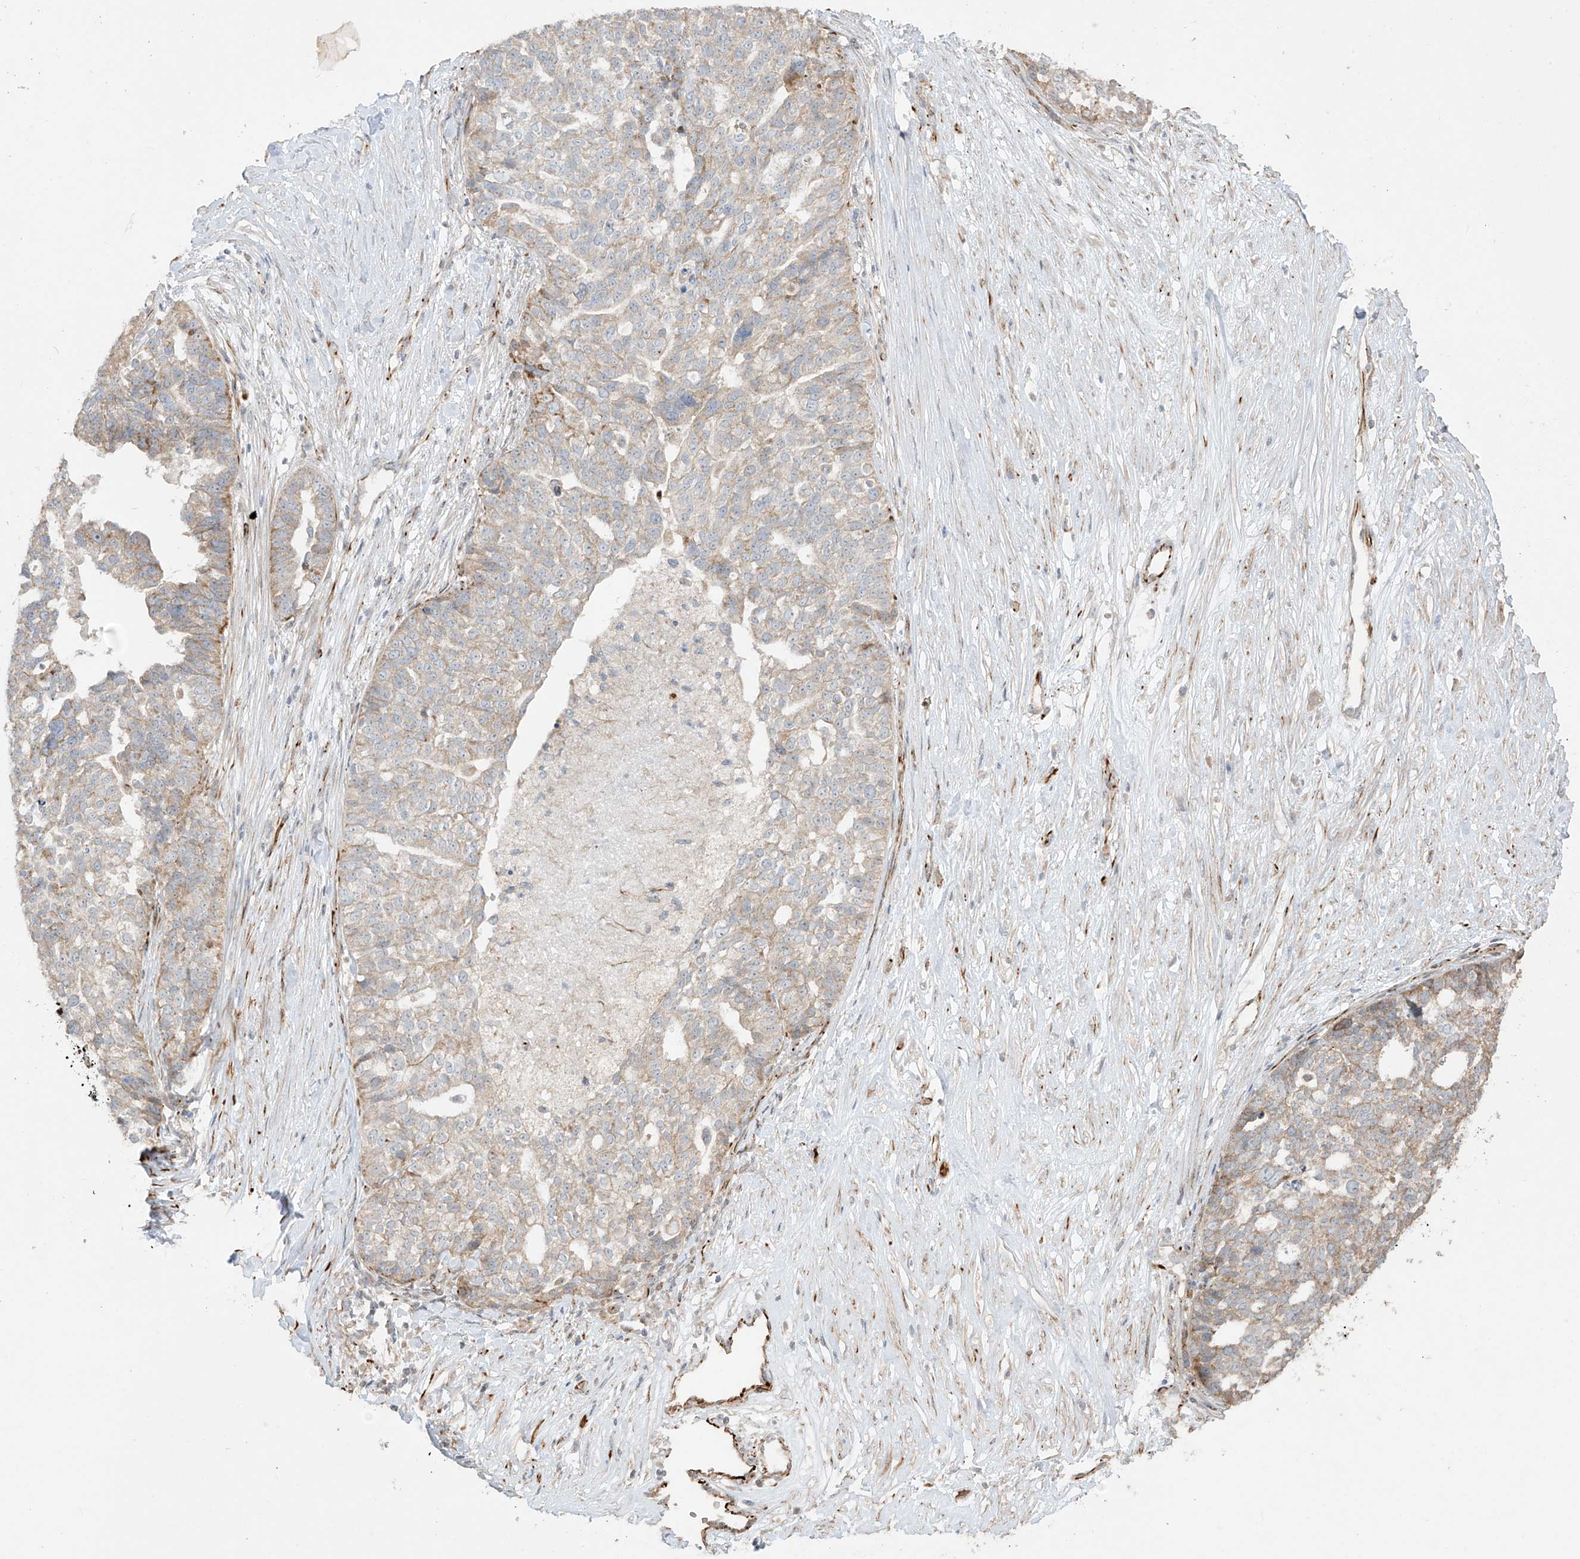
{"staining": {"intensity": "moderate", "quantity": "25%-75%", "location": "cytoplasmic/membranous"}, "tissue": "ovarian cancer", "cell_type": "Tumor cells", "image_type": "cancer", "snomed": [{"axis": "morphology", "description": "Cystadenocarcinoma, serous, NOS"}, {"axis": "topography", "description": "Ovary"}], "caption": "Tumor cells reveal medium levels of moderate cytoplasmic/membranous staining in approximately 25%-75% of cells in serous cystadenocarcinoma (ovarian).", "gene": "DCDC2", "patient": {"sex": "female", "age": 59}}